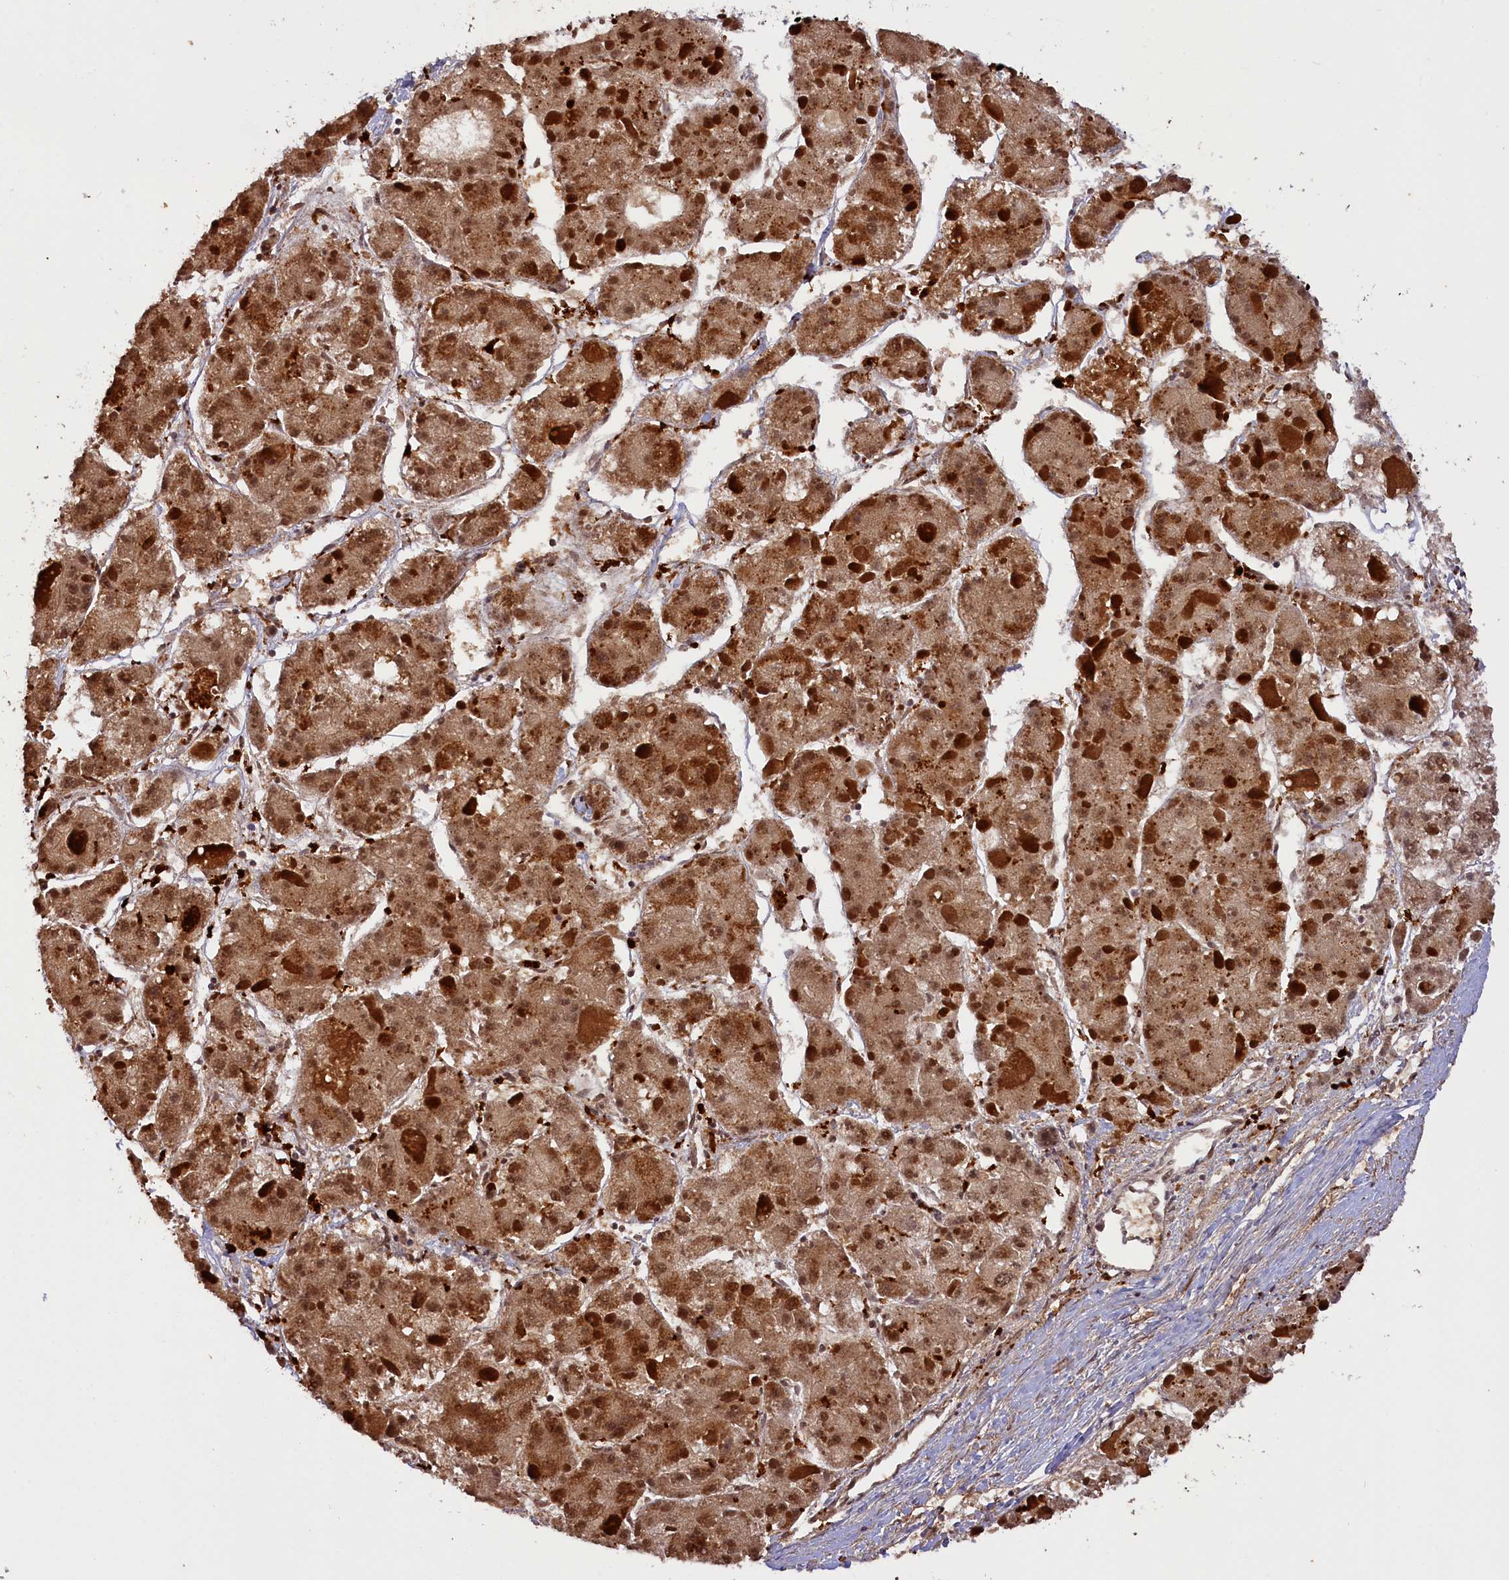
{"staining": {"intensity": "moderate", "quantity": ">75%", "location": "cytoplasmic/membranous,nuclear"}, "tissue": "liver cancer", "cell_type": "Tumor cells", "image_type": "cancer", "snomed": [{"axis": "morphology", "description": "Carcinoma, Hepatocellular, NOS"}, {"axis": "topography", "description": "Liver"}], "caption": "Protein expression analysis of human liver hepatocellular carcinoma reveals moderate cytoplasmic/membranous and nuclear positivity in approximately >75% of tumor cells. (brown staining indicates protein expression, while blue staining denotes nuclei).", "gene": "ZNF480", "patient": {"sex": "female", "age": 73}}